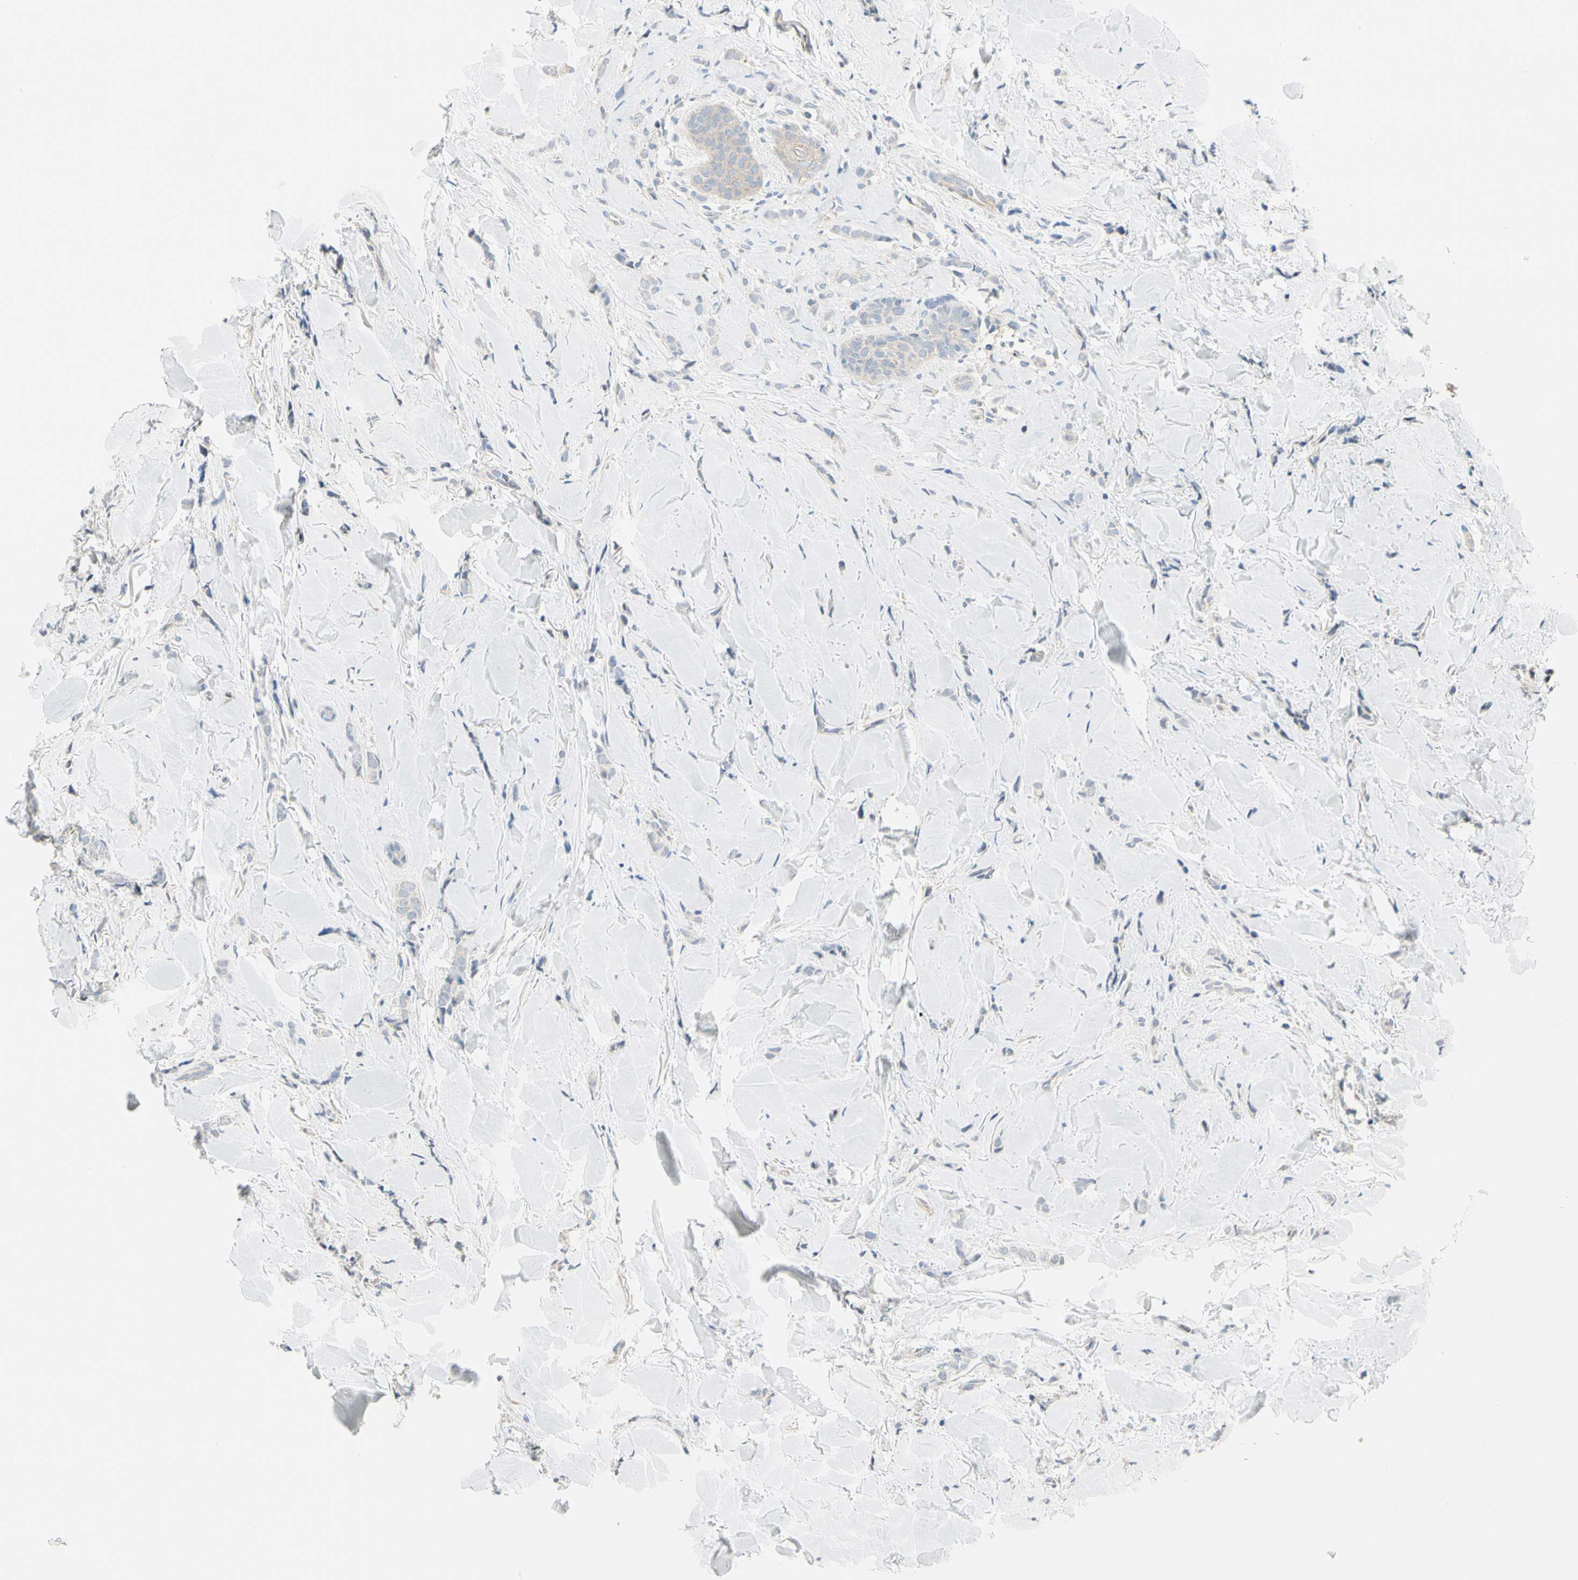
{"staining": {"intensity": "negative", "quantity": "none", "location": "none"}, "tissue": "breast cancer", "cell_type": "Tumor cells", "image_type": "cancer", "snomed": [{"axis": "morphology", "description": "Lobular carcinoma"}, {"axis": "topography", "description": "Skin"}, {"axis": "topography", "description": "Breast"}], "caption": "Immunohistochemical staining of breast lobular carcinoma demonstrates no significant positivity in tumor cells.", "gene": "GPR153", "patient": {"sex": "female", "age": 46}}